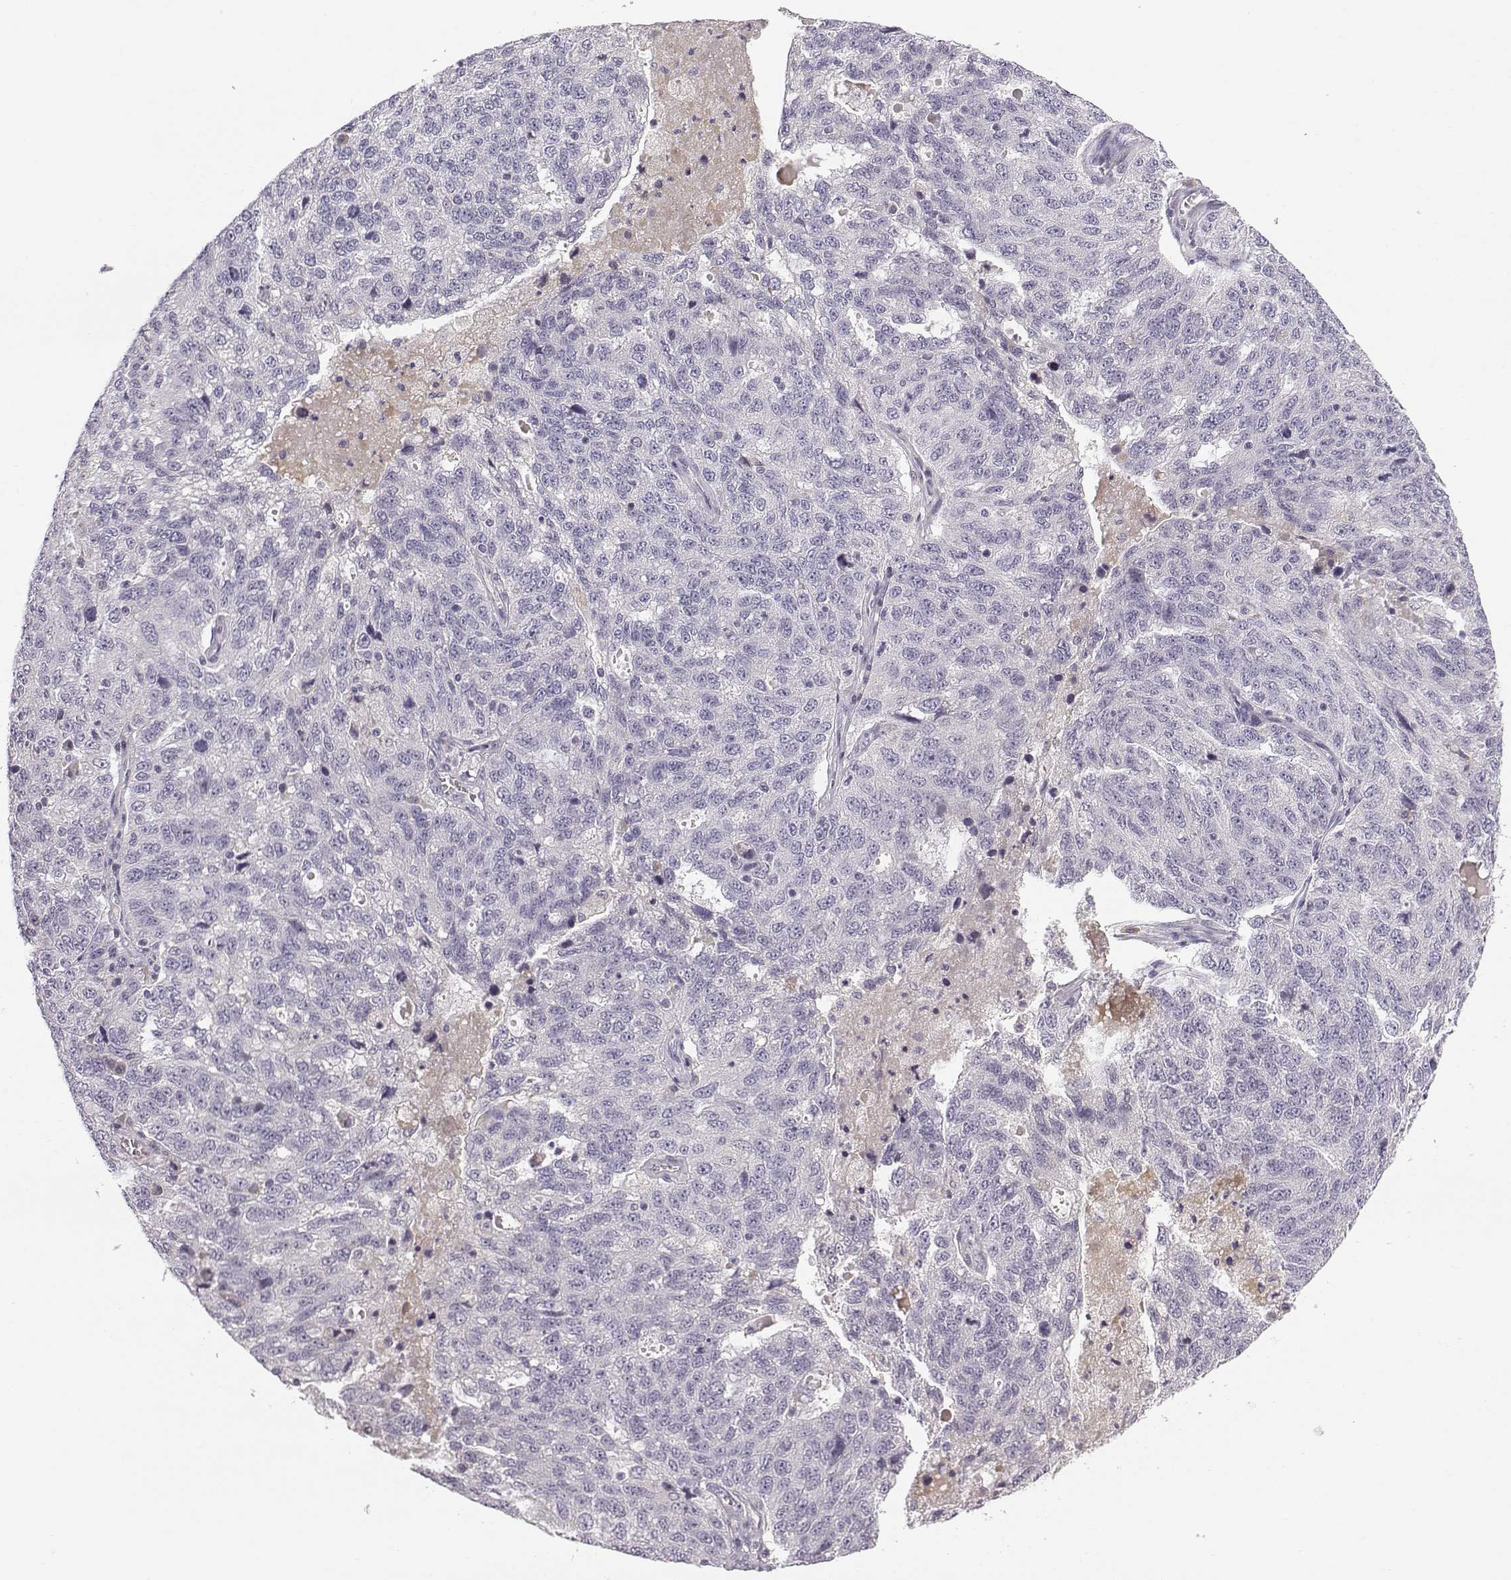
{"staining": {"intensity": "negative", "quantity": "none", "location": "none"}, "tissue": "ovarian cancer", "cell_type": "Tumor cells", "image_type": "cancer", "snomed": [{"axis": "morphology", "description": "Cystadenocarcinoma, serous, NOS"}, {"axis": "topography", "description": "Ovary"}], "caption": "This is an IHC micrograph of ovarian cancer (serous cystadenocarcinoma). There is no expression in tumor cells.", "gene": "ACSL6", "patient": {"sex": "female", "age": 71}}